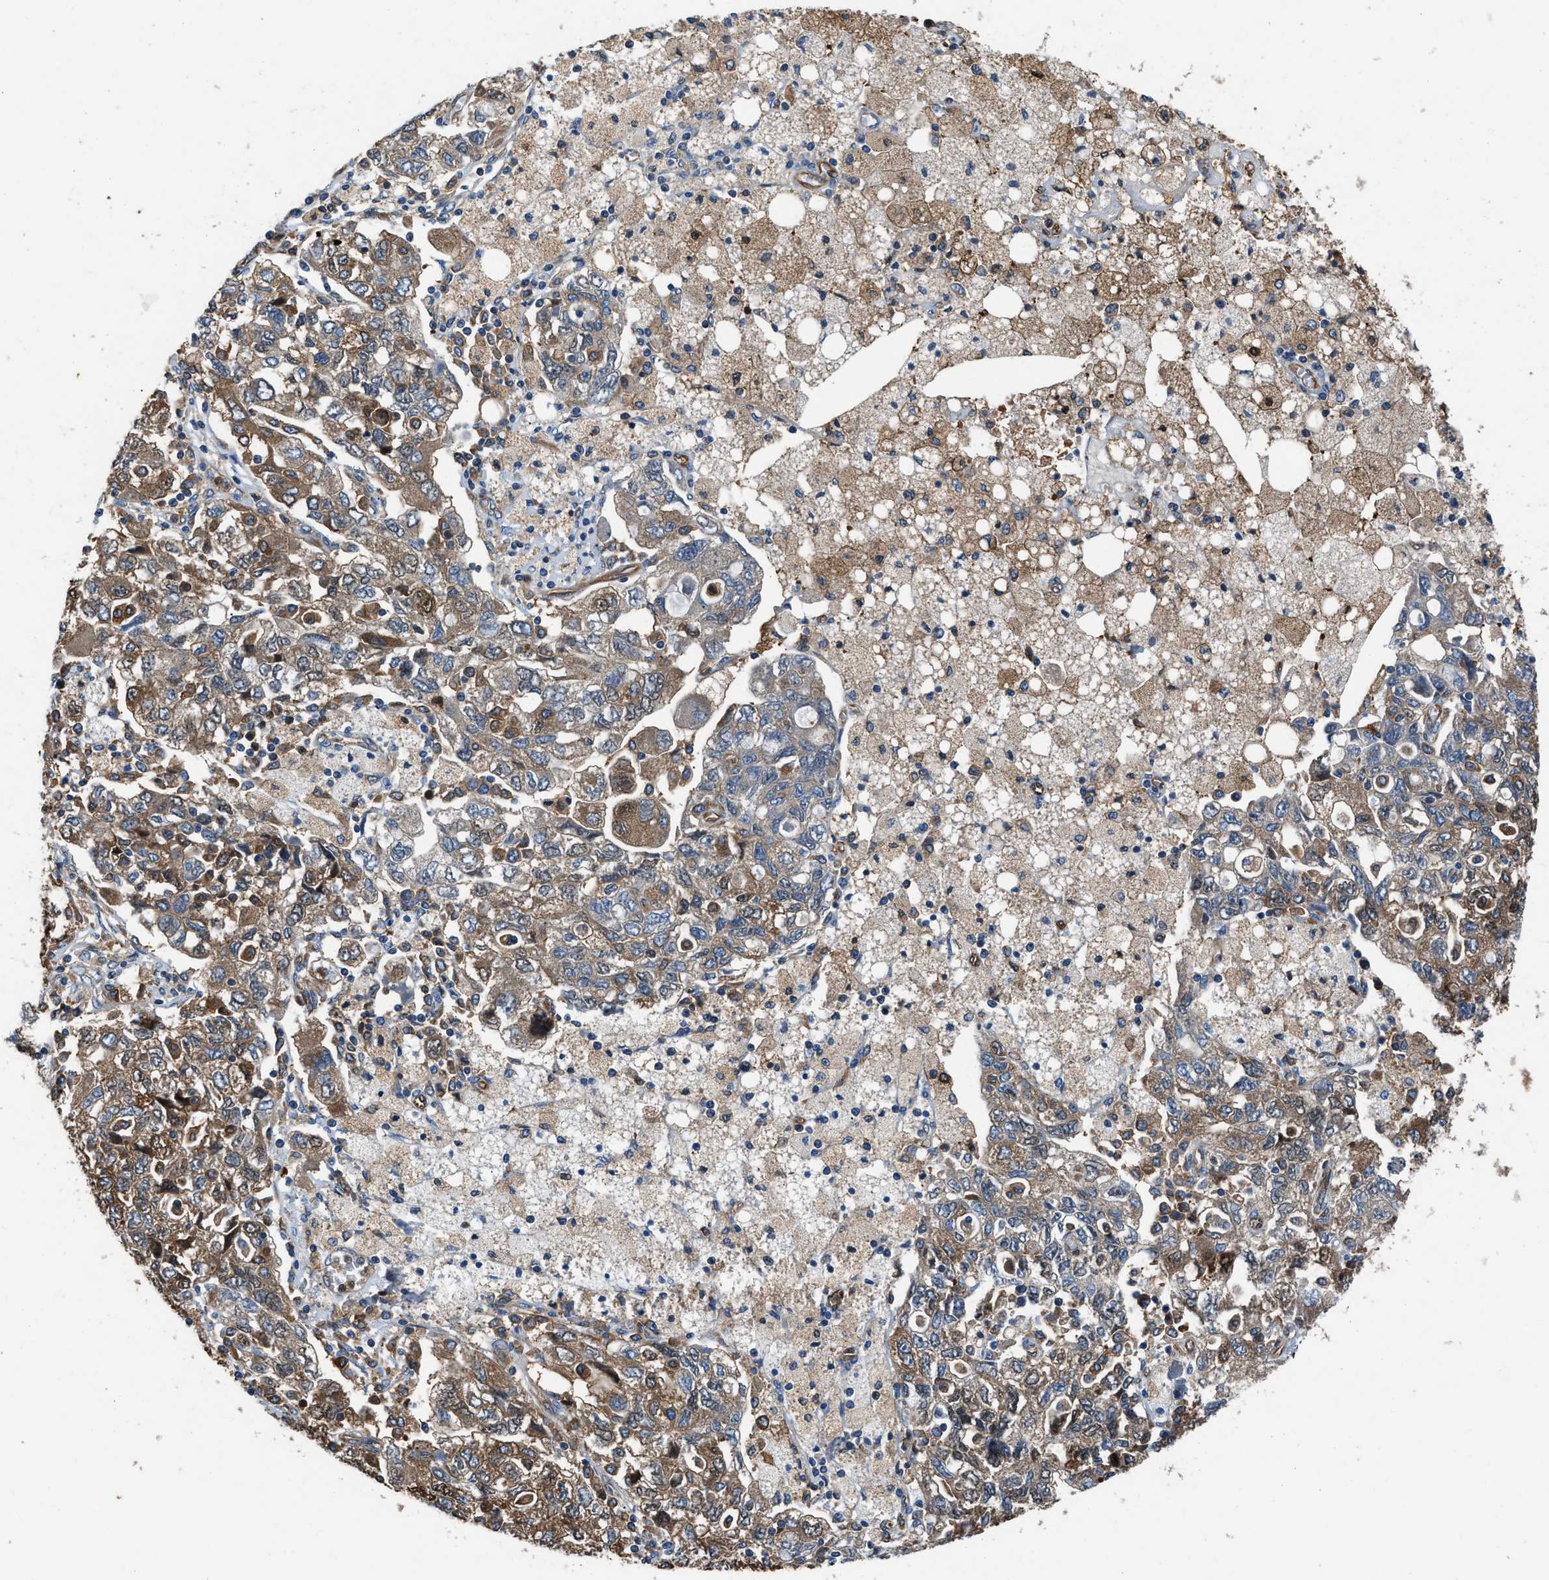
{"staining": {"intensity": "moderate", "quantity": ">75%", "location": "cytoplasmic/membranous"}, "tissue": "ovarian cancer", "cell_type": "Tumor cells", "image_type": "cancer", "snomed": [{"axis": "morphology", "description": "Carcinoma, NOS"}, {"axis": "morphology", "description": "Cystadenocarcinoma, serous, NOS"}, {"axis": "topography", "description": "Ovary"}], "caption": "The image reveals a brown stain indicating the presence of a protein in the cytoplasmic/membranous of tumor cells in ovarian cancer (carcinoma).", "gene": "PKM", "patient": {"sex": "female", "age": 69}}